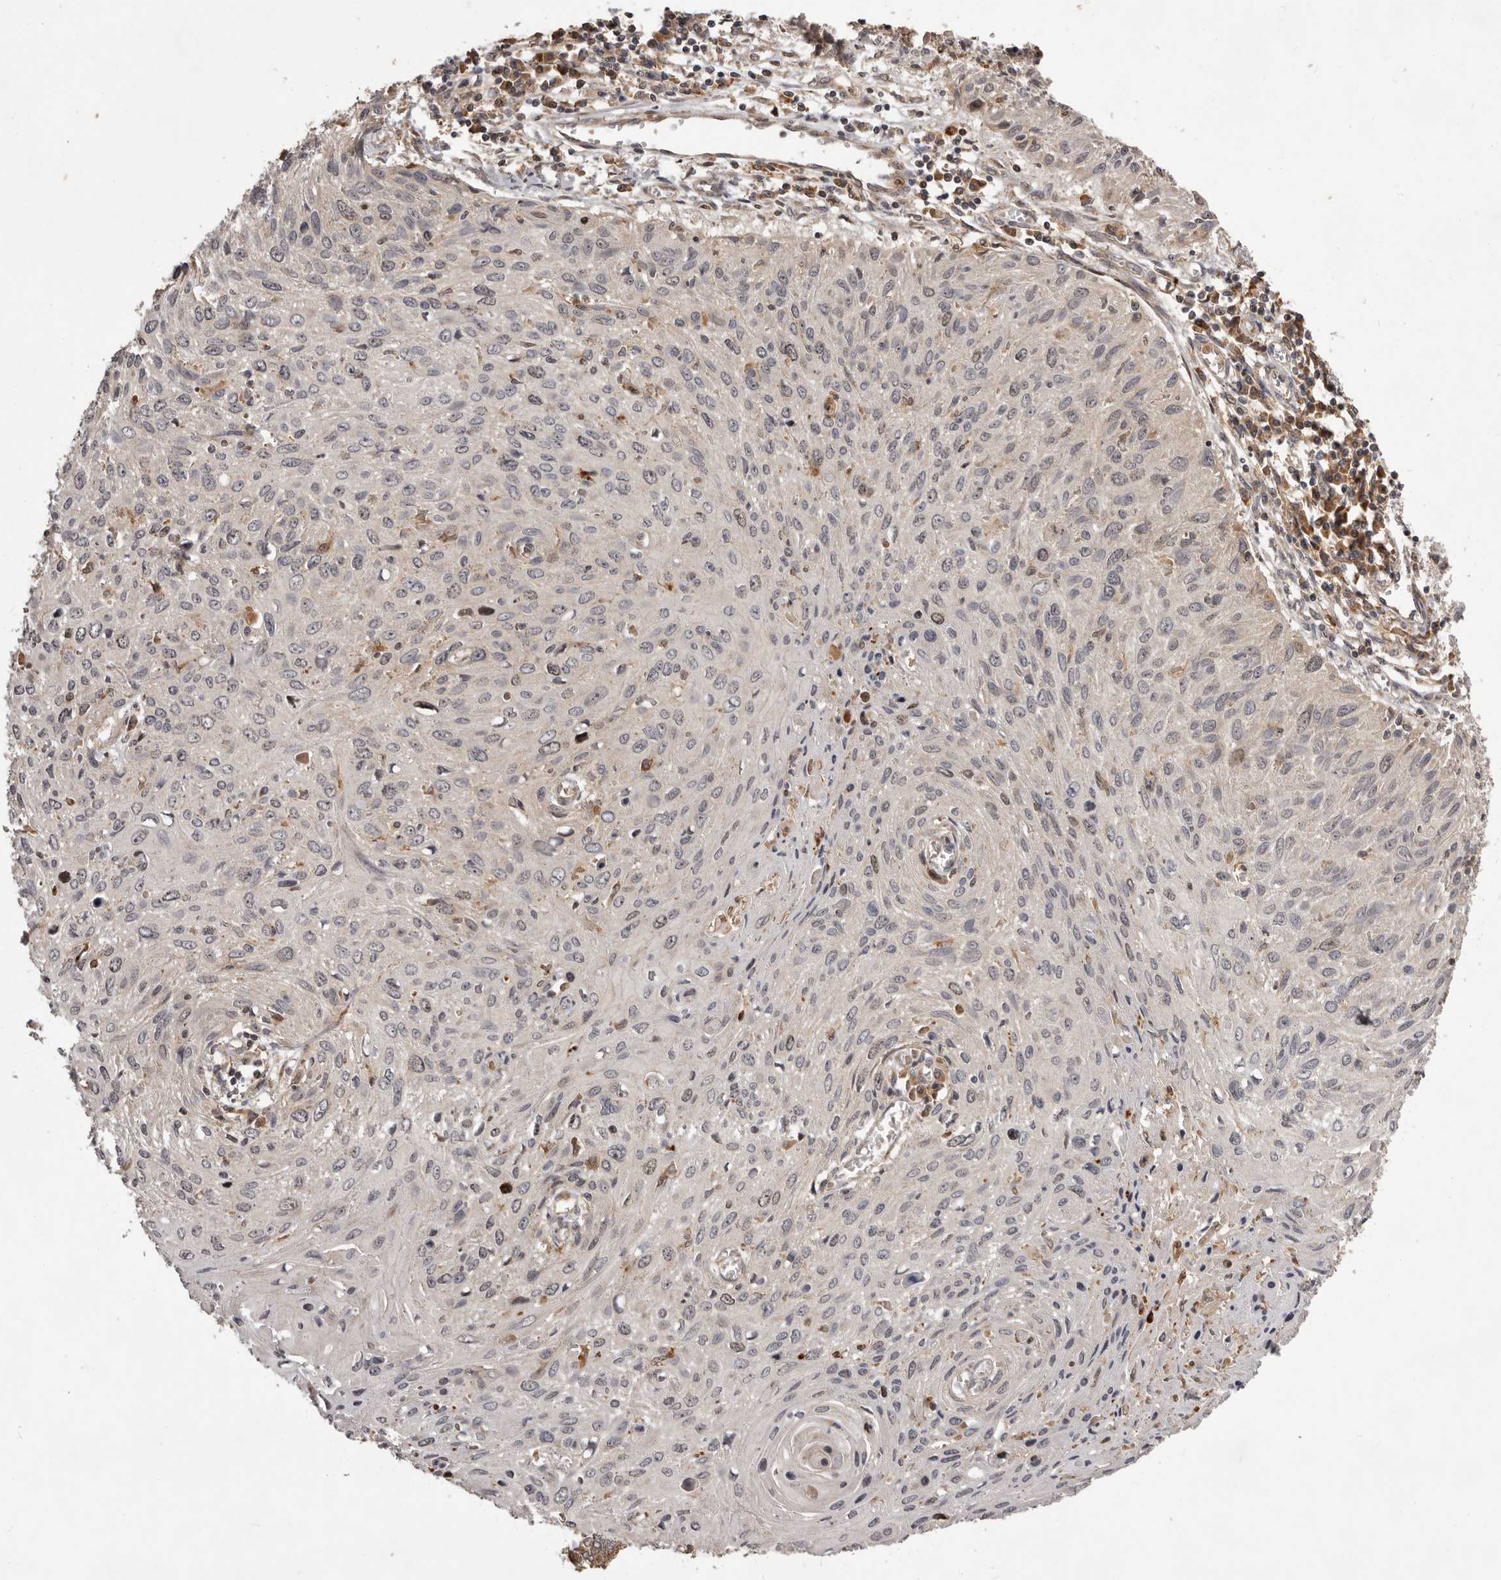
{"staining": {"intensity": "moderate", "quantity": "<25%", "location": "cytoplasmic/membranous"}, "tissue": "cervical cancer", "cell_type": "Tumor cells", "image_type": "cancer", "snomed": [{"axis": "morphology", "description": "Squamous cell carcinoma, NOS"}, {"axis": "topography", "description": "Cervix"}], "caption": "A brown stain labels moderate cytoplasmic/membranous expression of a protein in human squamous cell carcinoma (cervical) tumor cells. (Brightfield microscopy of DAB IHC at high magnification).", "gene": "RNF187", "patient": {"sex": "female", "age": 51}}